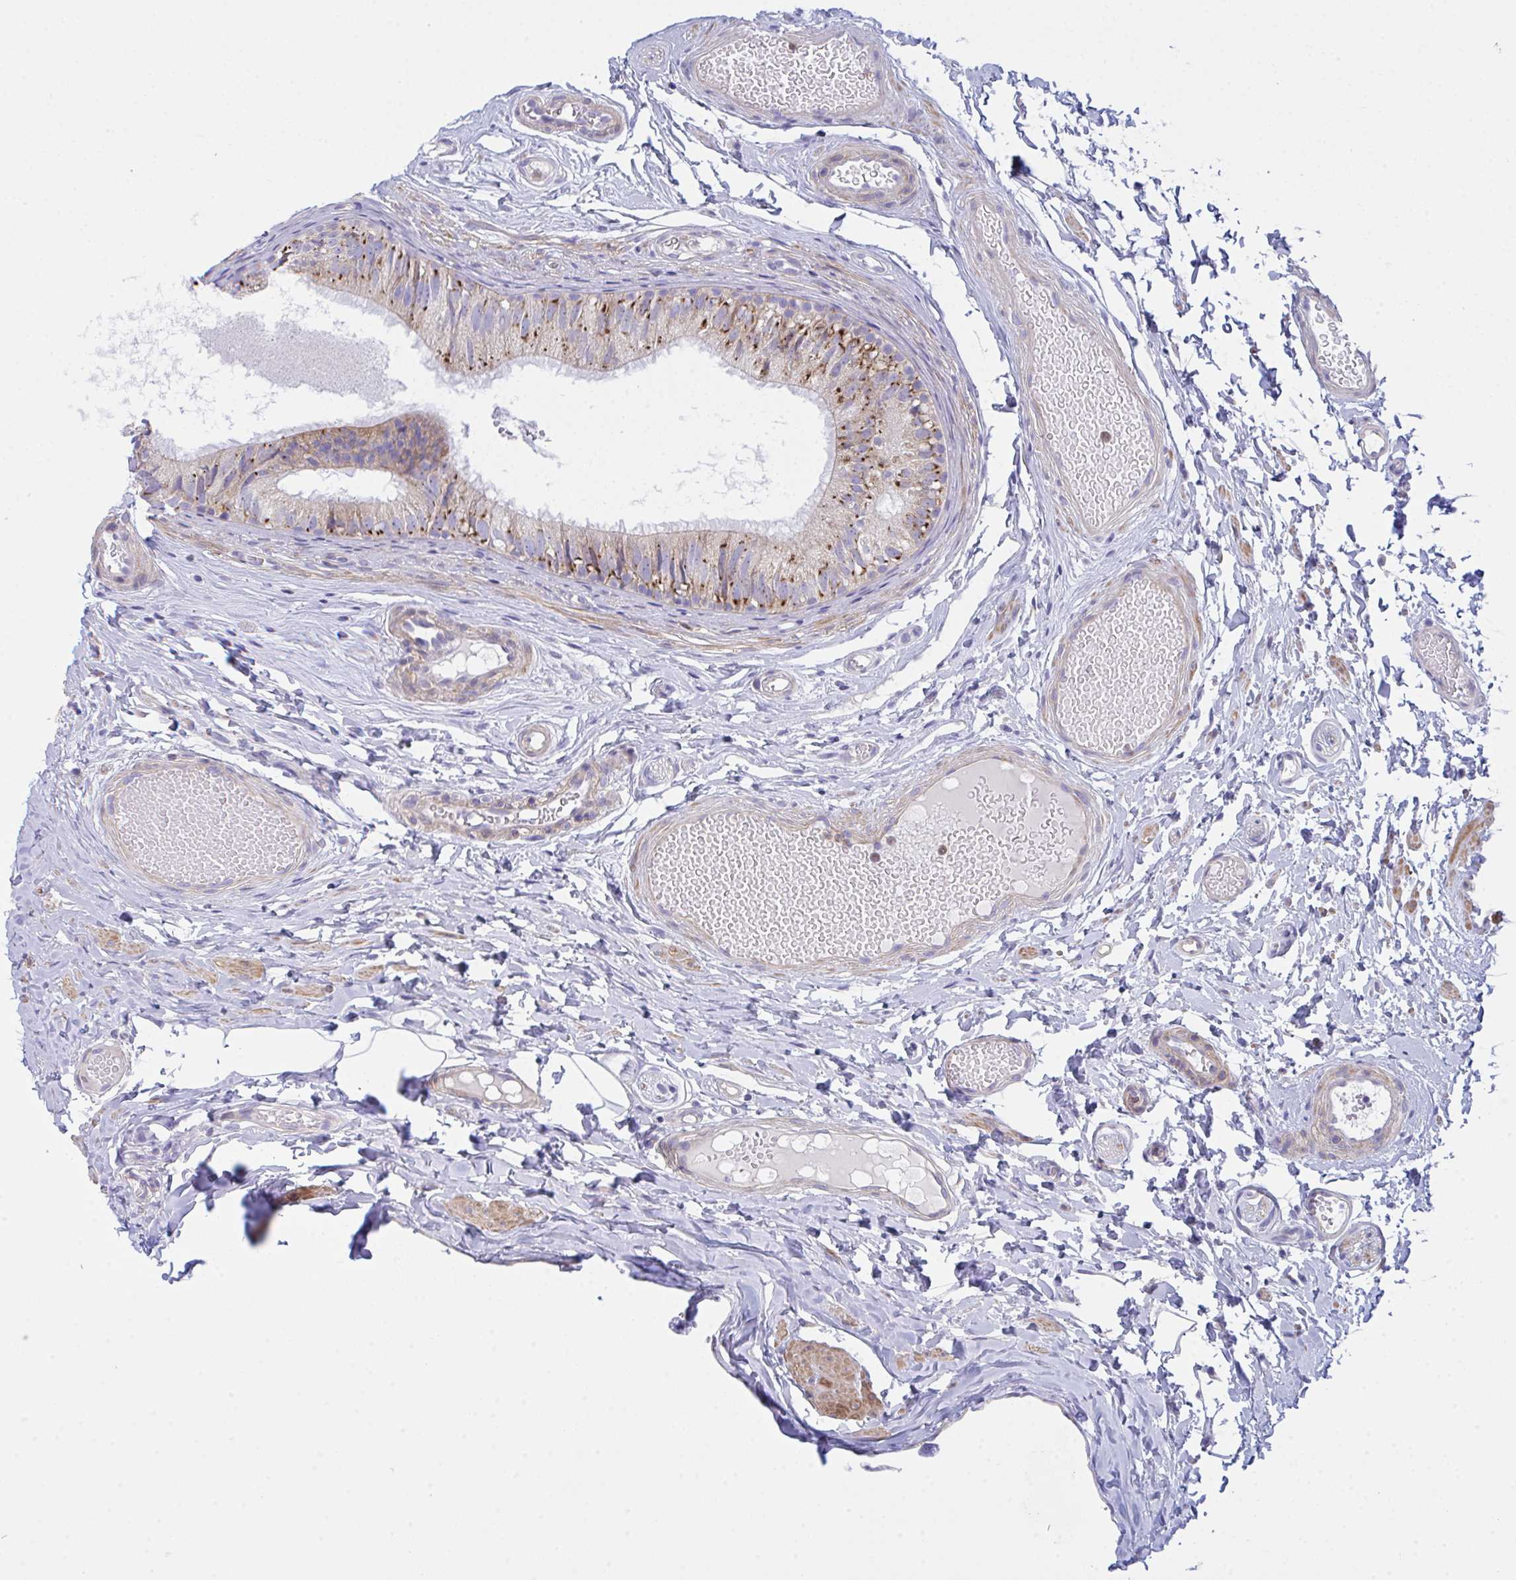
{"staining": {"intensity": "moderate", "quantity": ">75%", "location": "cytoplasmic/membranous"}, "tissue": "epididymis", "cell_type": "Glandular cells", "image_type": "normal", "snomed": [{"axis": "morphology", "description": "Normal tissue, NOS"}, {"axis": "morphology", "description": "Seminoma, NOS"}, {"axis": "topography", "description": "Testis"}, {"axis": "topography", "description": "Epididymis"}], "caption": "Human epididymis stained for a protein (brown) shows moderate cytoplasmic/membranous positive staining in about >75% of glandular cells.", "gene": "CEP170B", "patient": {"sex": "male", "age": 34}}